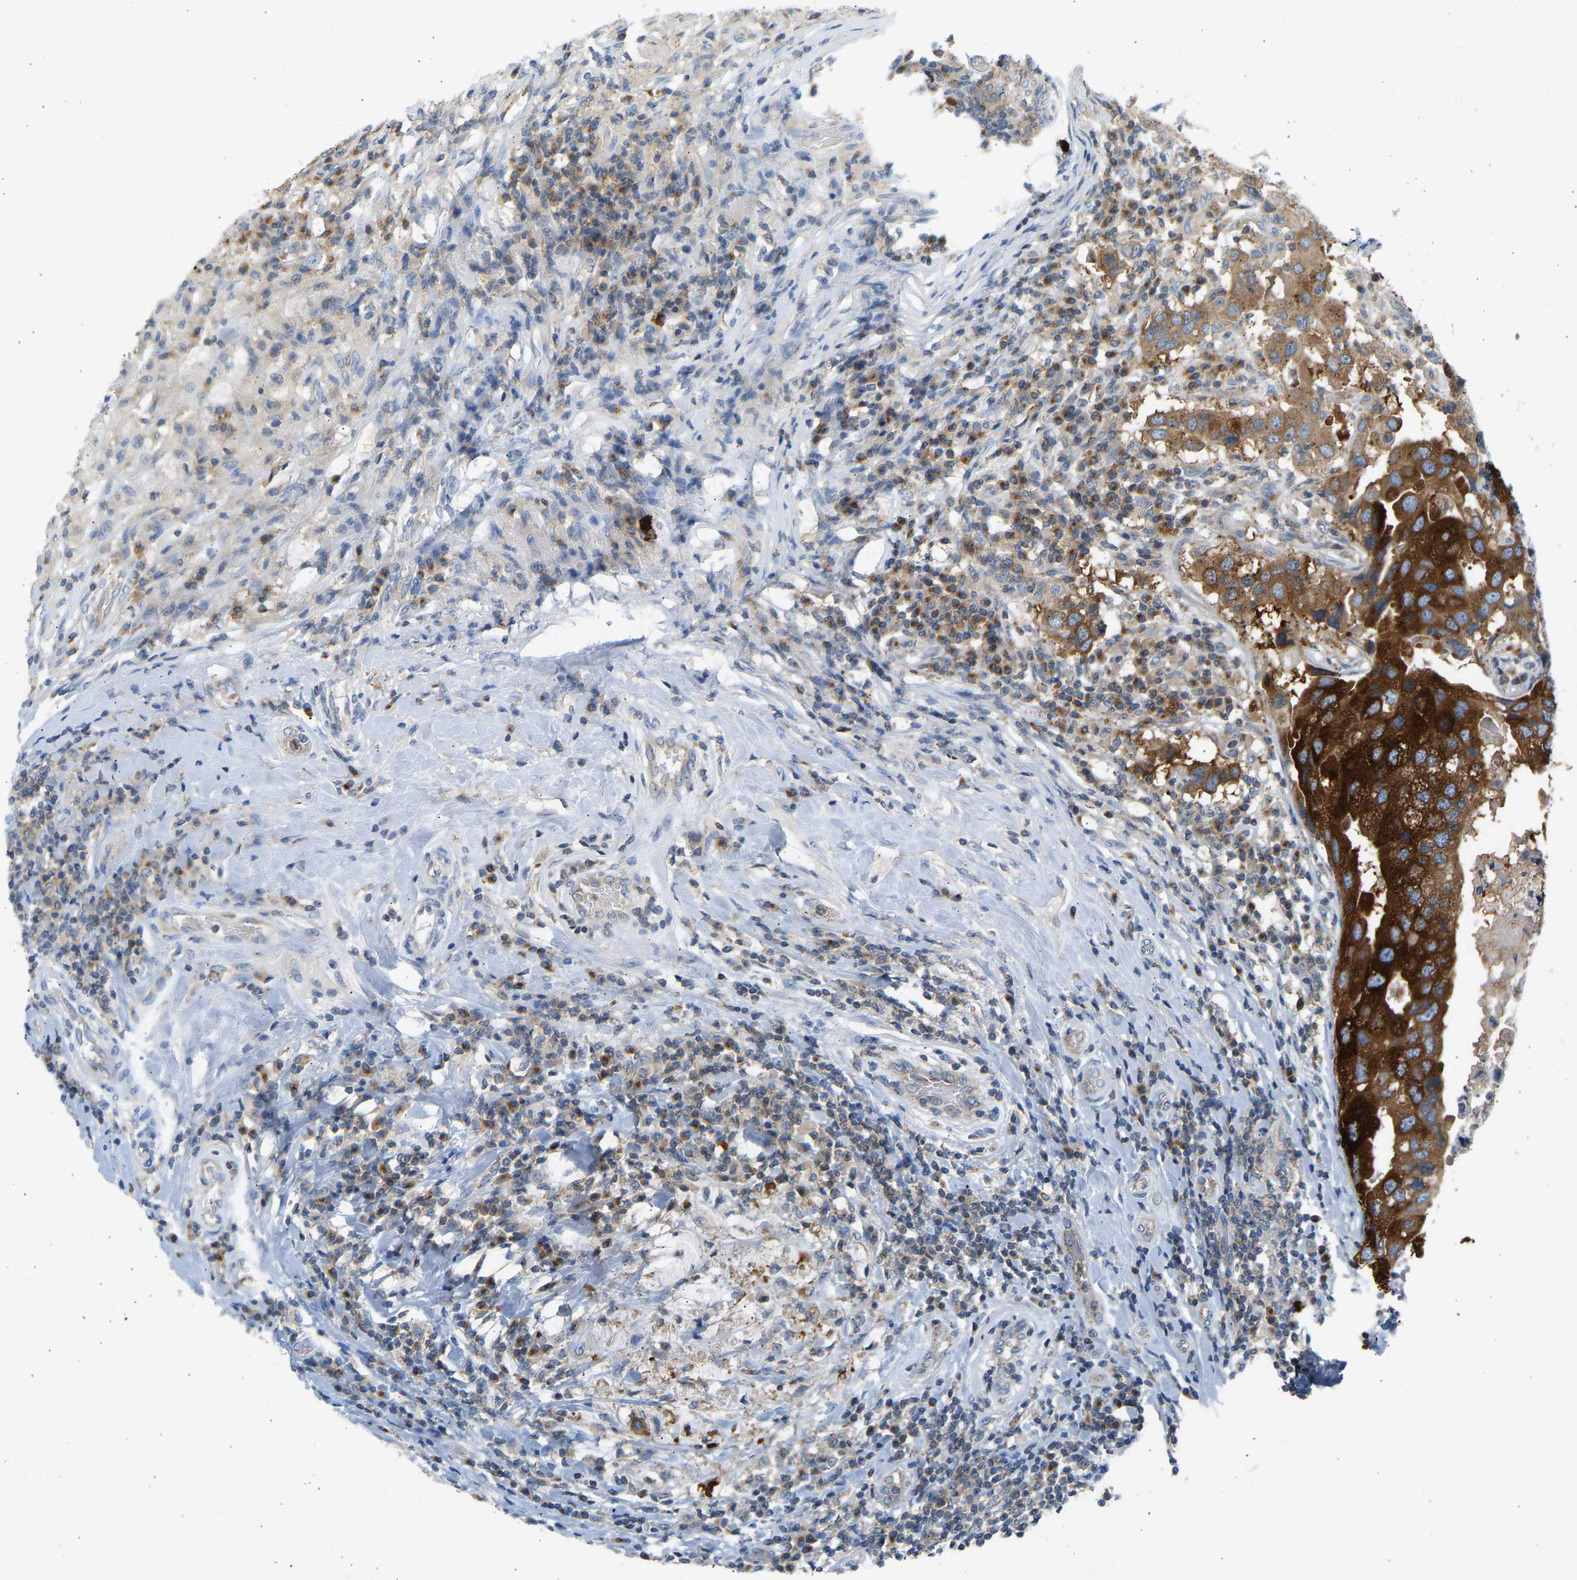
{"staining": {"intensity": "strong", "quantity": ">75%", "location": "cytoplasmic/membranous"}, "tissue": "breast cancer", "cell_type": "Tumor cells", "image_type": "cancer", "snomed": [{"axis": "morphology", "description": "Duct carcinoma"}, {"axis": "topography", "description": "Breast"}], "caption": "A brown stain shows strong cytoplasmic/membranous expression of a protein in human infiltrating ductal carcinoma (breast) tumor cells.", "gene": "TRIM50", "patient": {"sex": "female", "age": 27}}